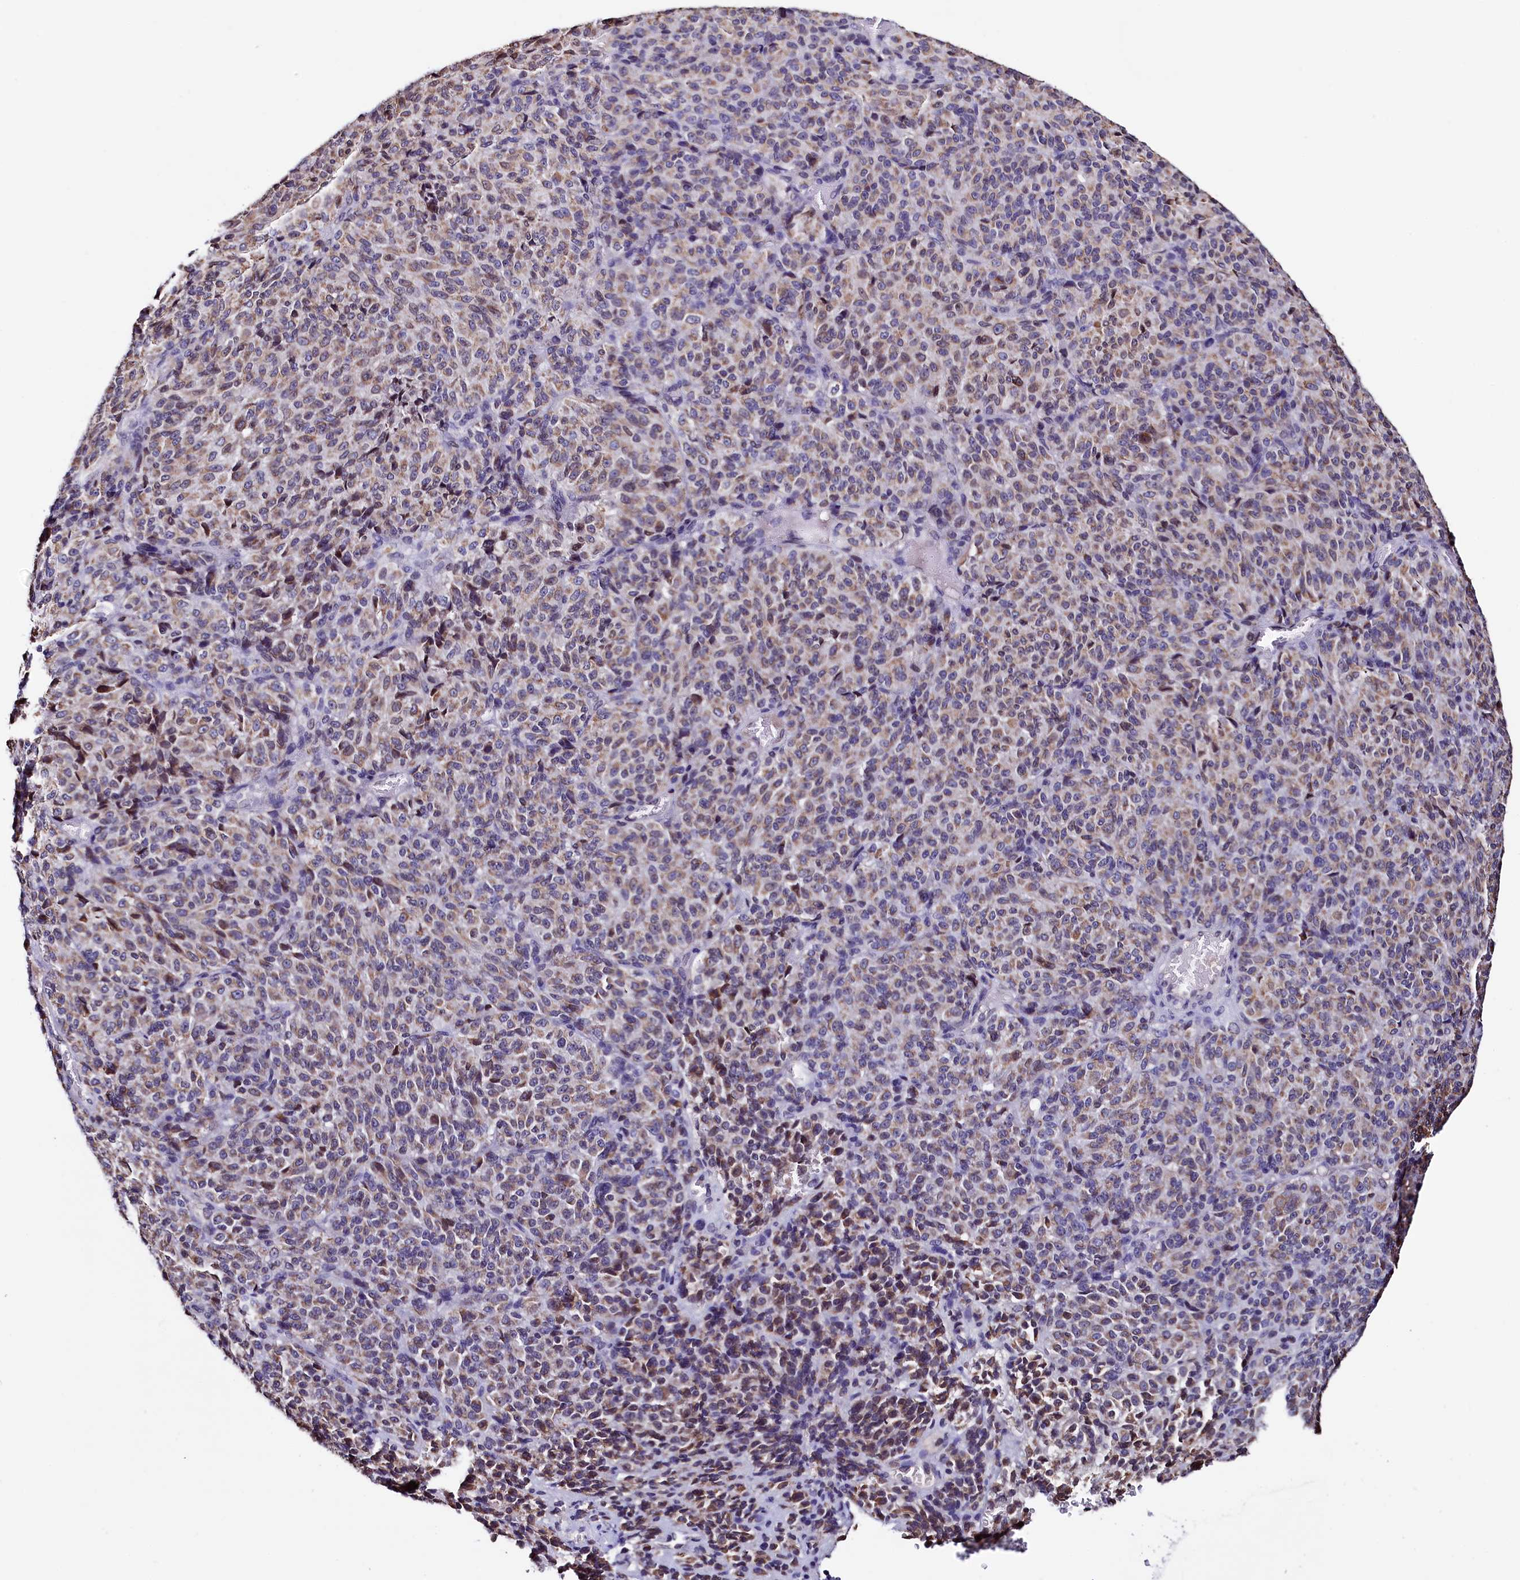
{"staining": {"intensity": "weak", "quantity": "25%-75%", "location": "cytoplasmic/membranous"}, "tissue": "melanoma", "cell_type": "Tumor cells", "image_type": "cancer", "snomed": [{"axis": "morphology", "description": "Malignant melanoma, Metastatic site"}, {"axis": "topography", "description": "Brain"}], "caption": "There is low levels of weak cytoplasmic/membranous expression in tumor cells of melanoma, as demonstrated by immunohistochemical staining (brown color).", "gene": "HAND1", "patient": {"sex": "female", "age": 56}}